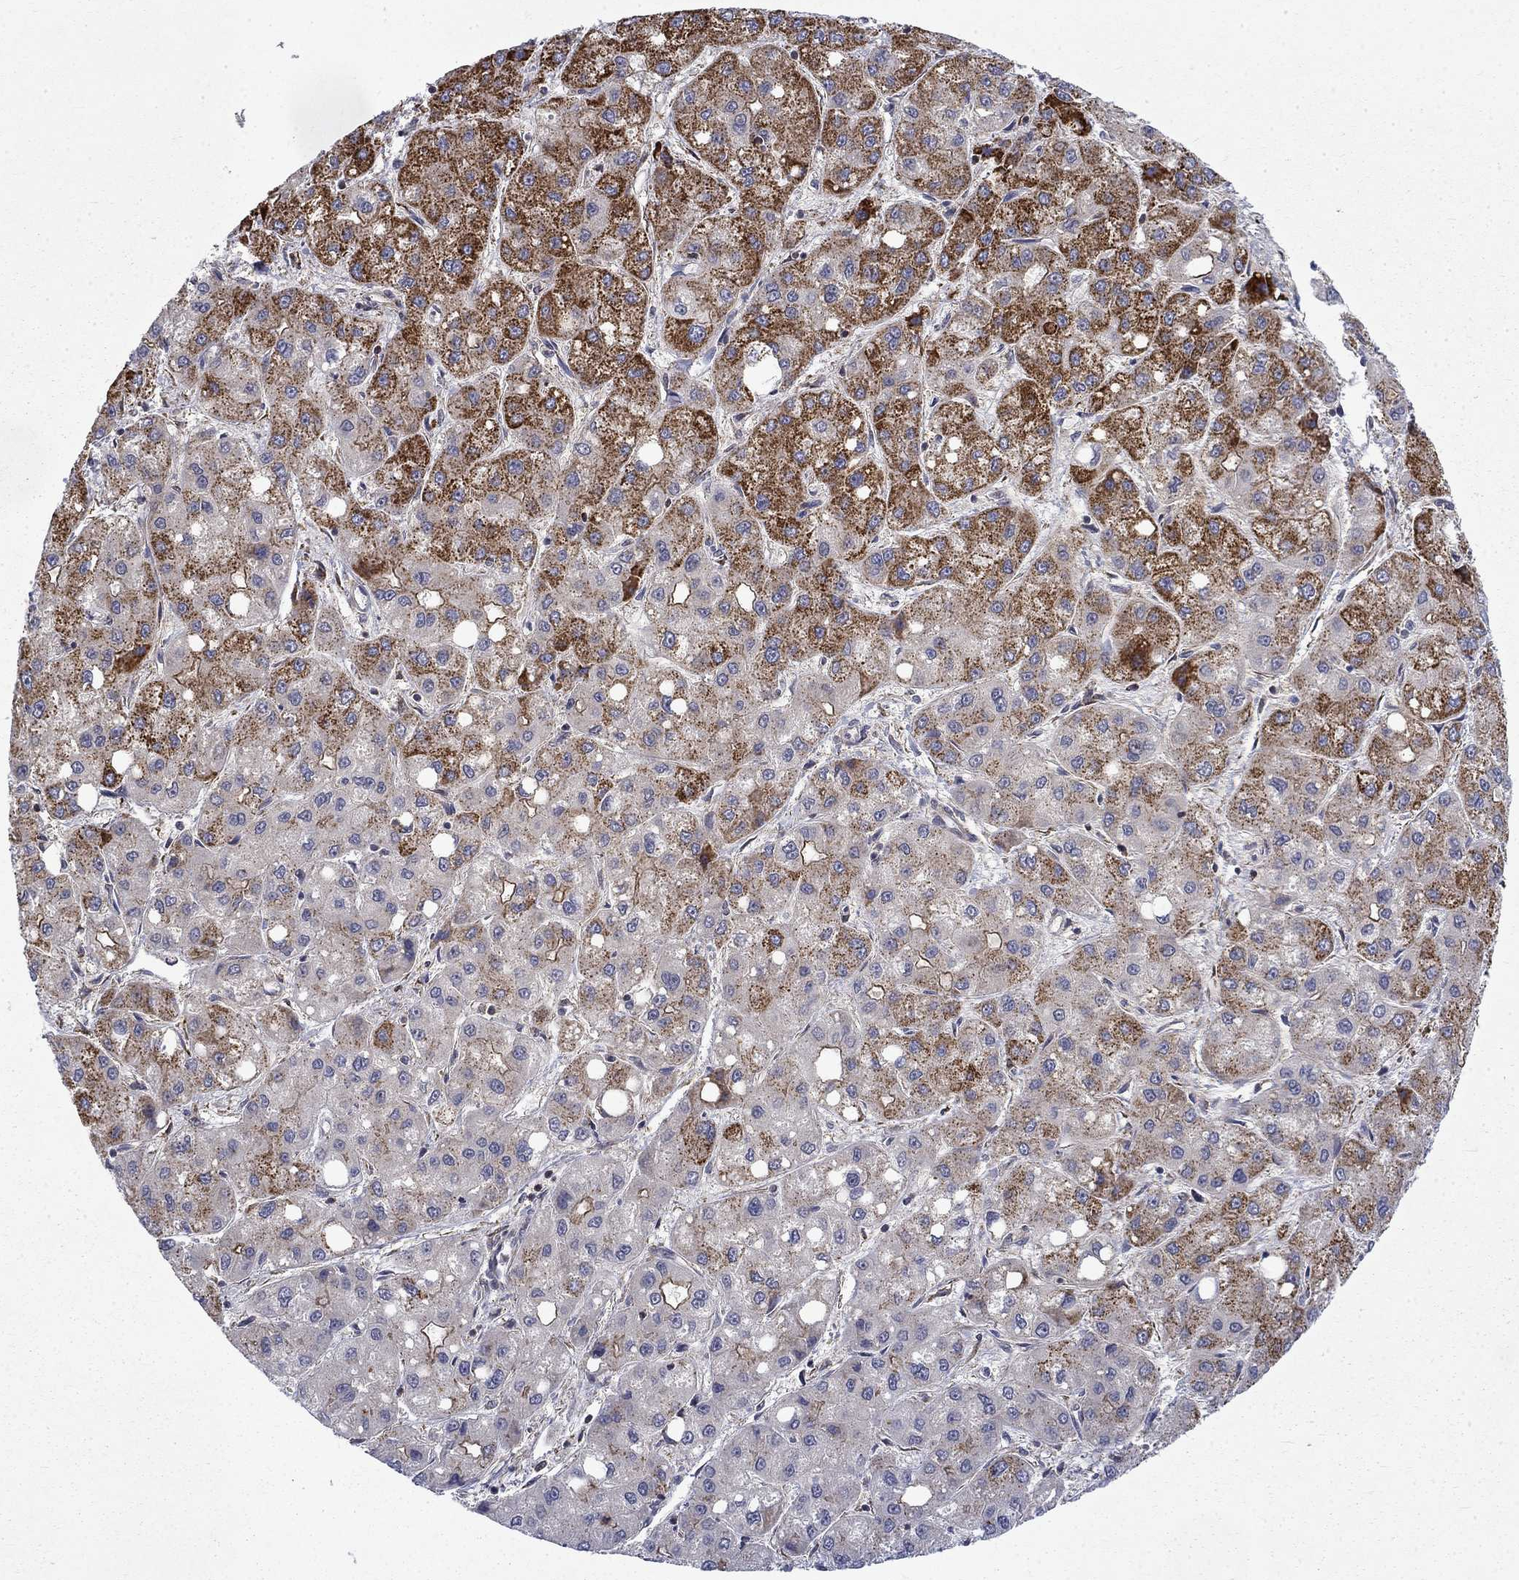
{"staining": {"intensity": "strong", "quantity": "25%-75%", "location": "cytoplasmic/membranous"}, "tissue": "liver cancer", "cell_type": "Tumor cells", "image_type": "cancer", "snomed": [{"axis": "morphology", "description": "Carcinoma, Hepatocellular, NOS"}, {"axis": "topography", "description": "Liver"}], "caption": "Immunohistochemical staining of human liver cancer shows strong cytoplasmic/membranous protein positivity in approximately 25%-75% of tumor cells. (Stains: DAB (3,3'-diaminobenzidine) in brown, nuclei in blue, Microscopy: brightfield microscopy at high magnification).", "gene": "PCBP3", "patient": {"sex": "male", "age": 73}}